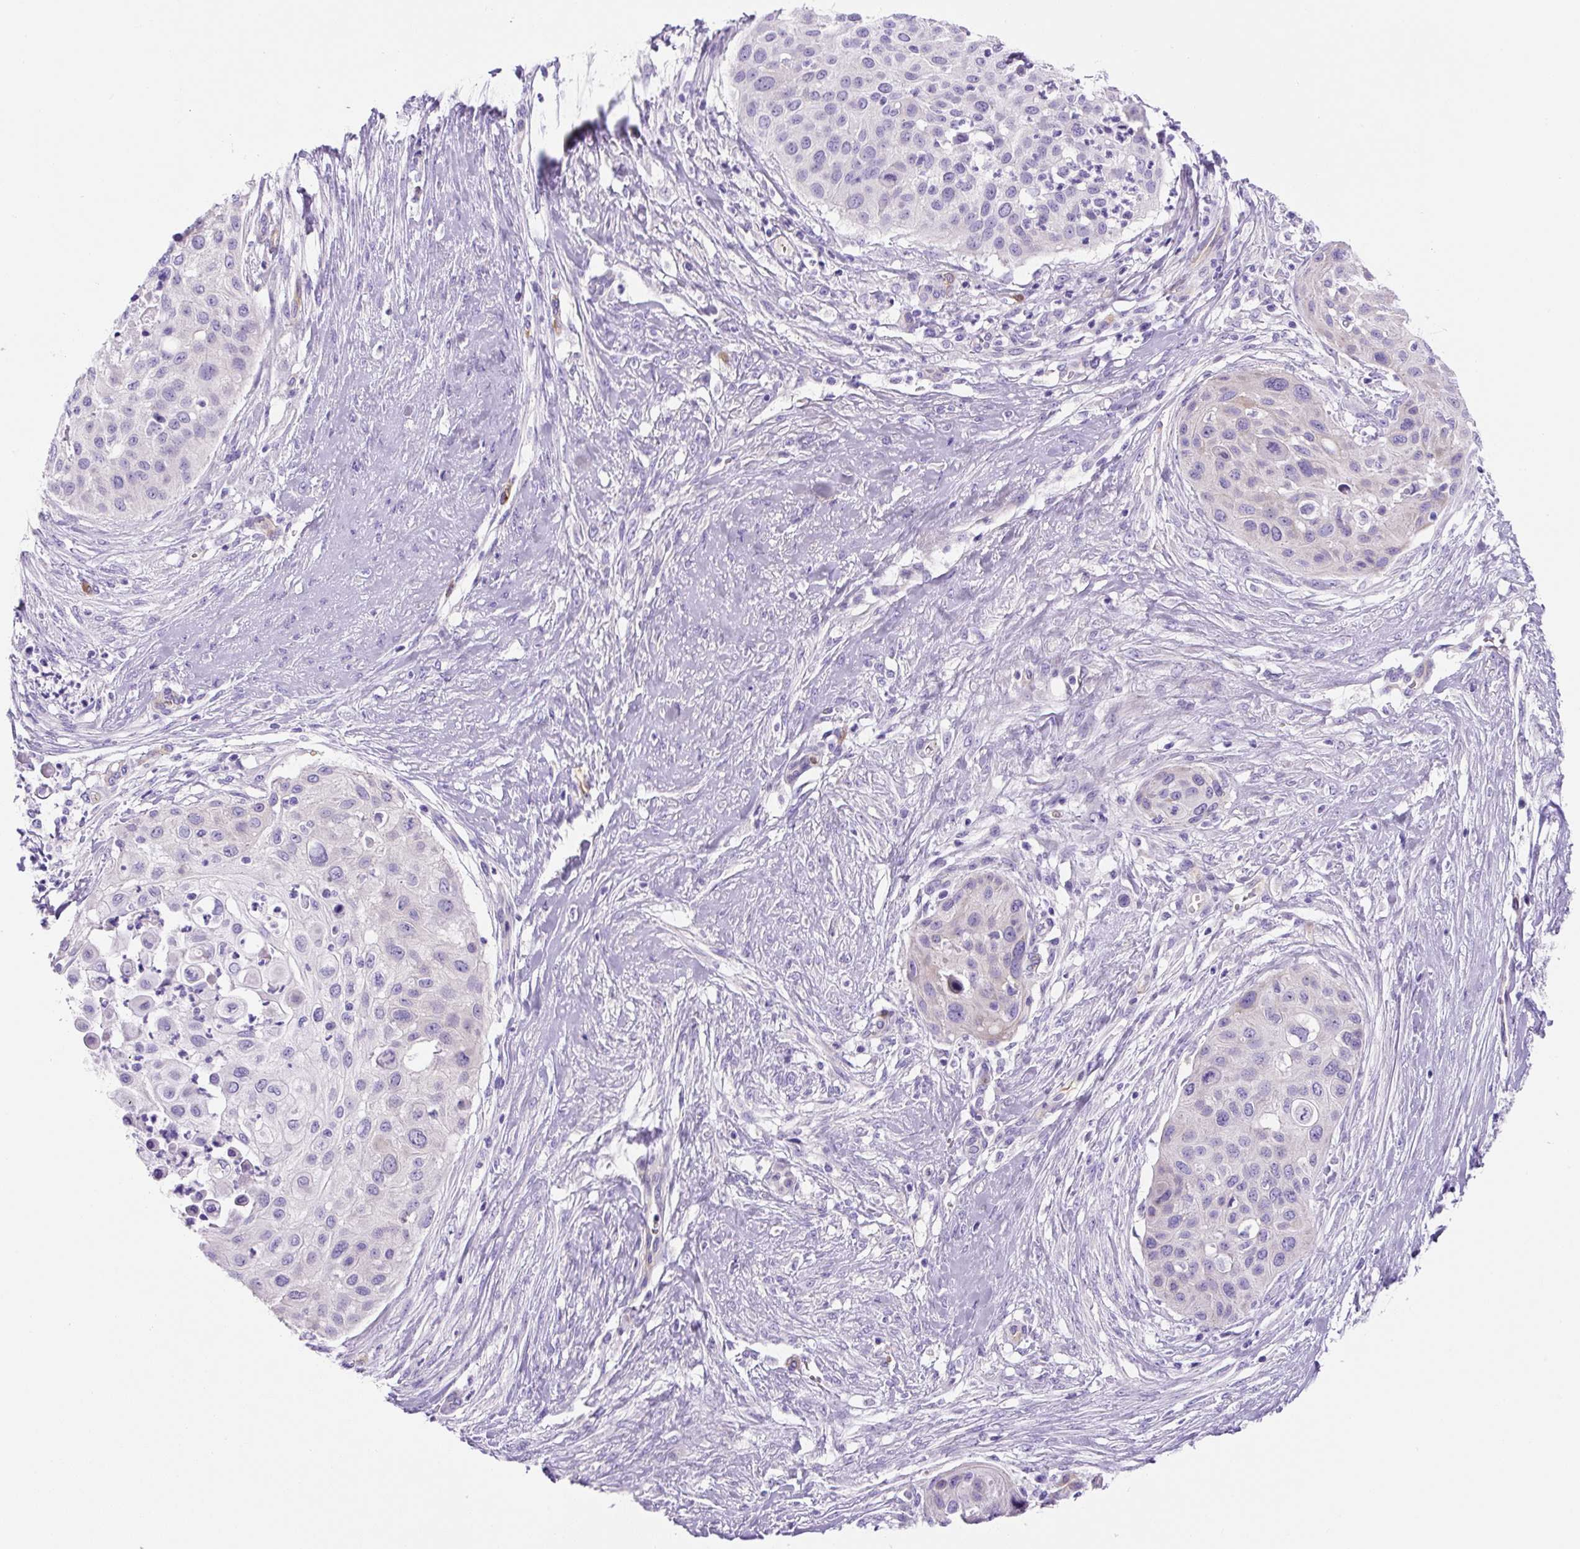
{"staining": {"intensity": "negative", "quantity": "none", "location": "none"}, "tissue": "skin cancer", "cell_type": "Tumor cells", "image_type": "cancer", "snomed": [{"axis": "morphology", "description": "Squamous cell carcinoma, NOS"}, {"axis": "topography", "description": "Skin"}], "caption": "Tumor cells show no significant staining in skin squamous cell carcinoma.", "gene": "ASB4", "patient": {"sex": "female", "age": 87}}